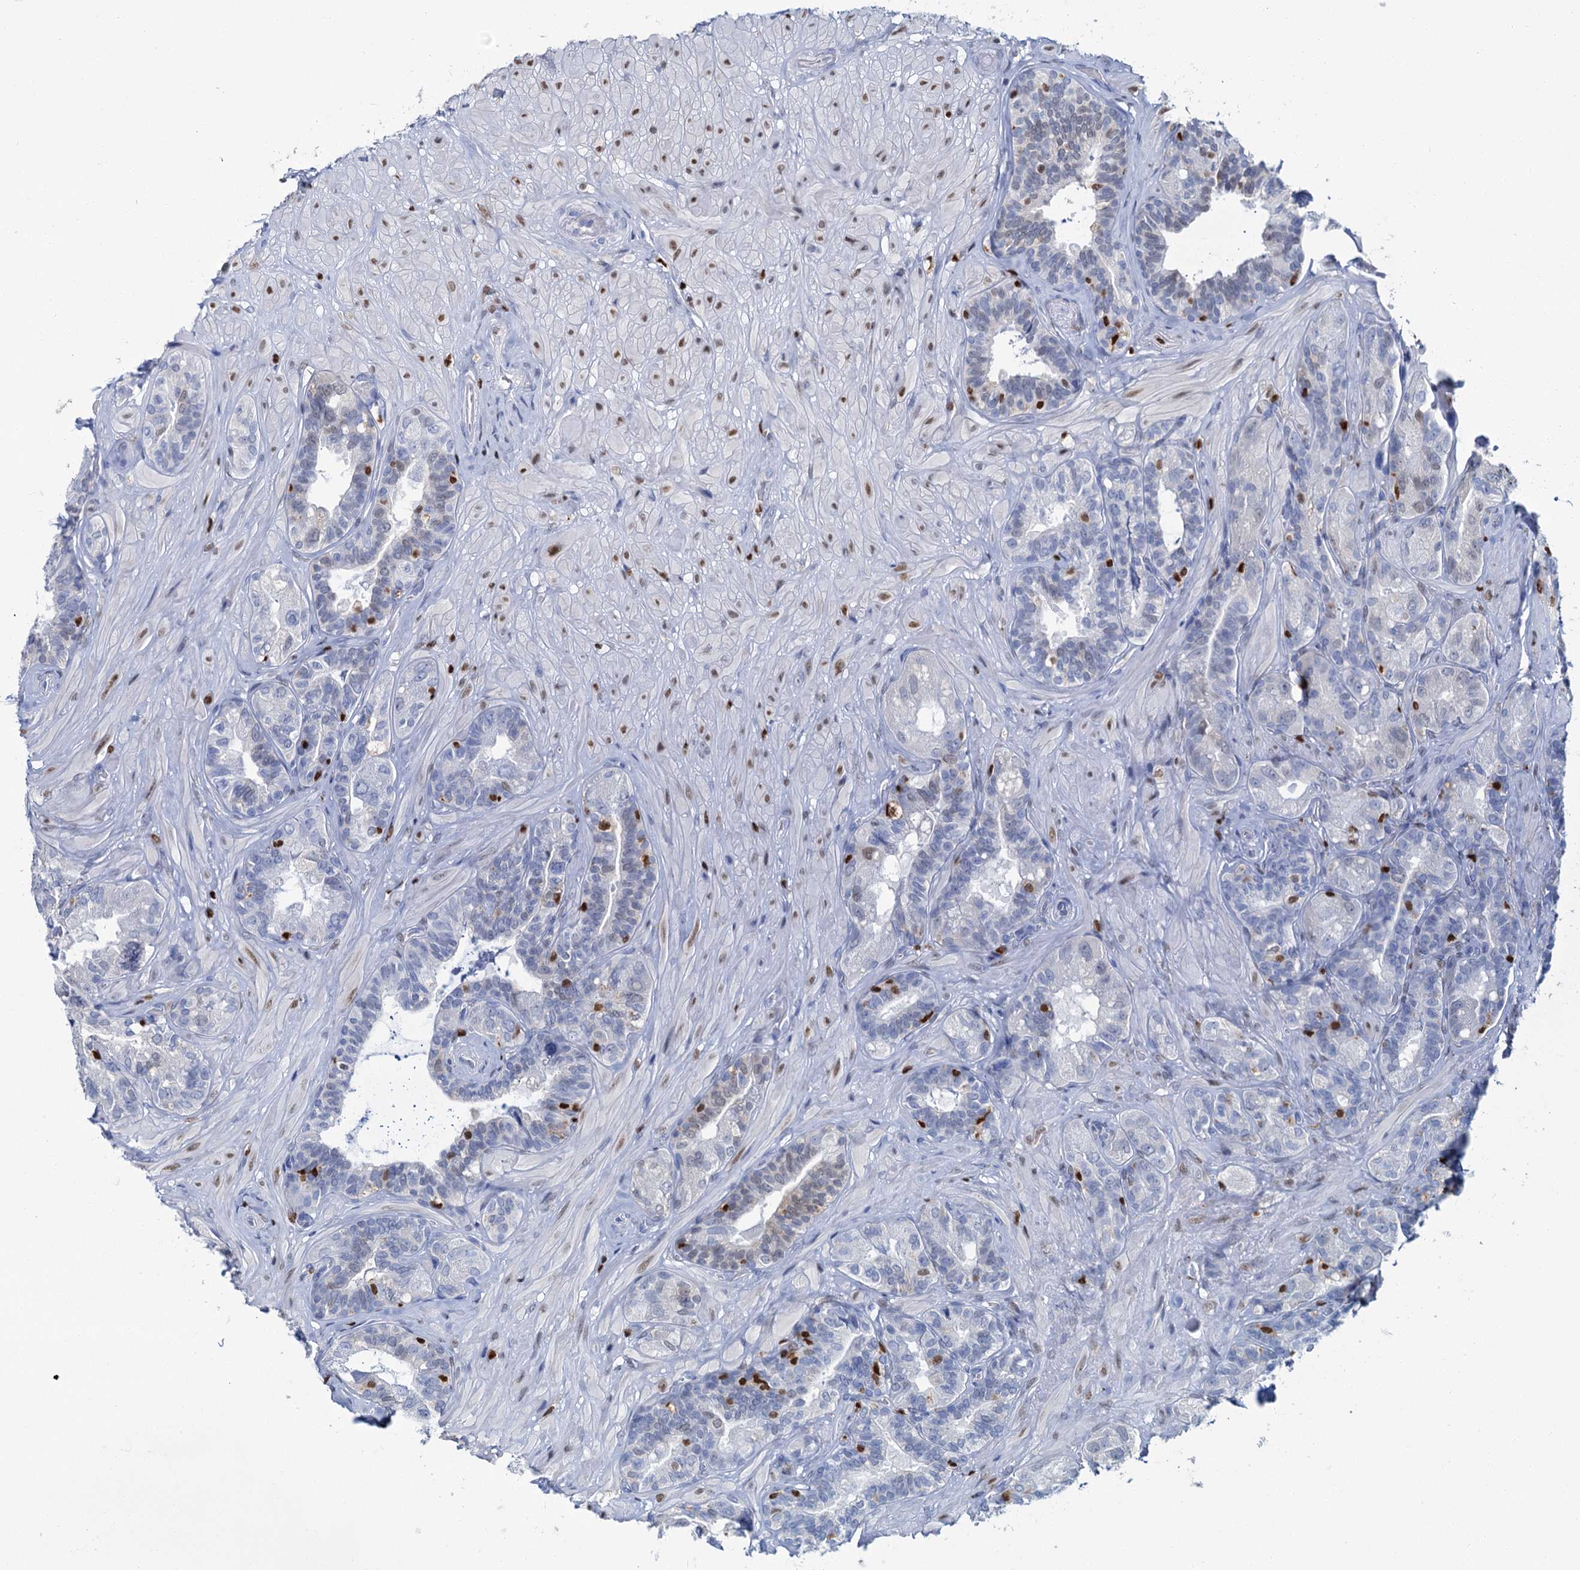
{"staining": {"intensity": "weak", "quantity": "<25%", "location": "nuclear"}, "tissue": "seminal vesicle", "cell_type": "Glandular cells", "image_type": "normal", "snomed": [{"axis": "morphology", "description": "Normal tissue, NOS"}, {"axis": "topography", "description": "Prostate and seminal vesicle, NOS"}, {"axis": "topography", "description": "Prostate"}, {"axis": "topography", "description": "Seminal veicle"}], "caption": "Glandular cells show no significant staining in unremarkable seminal vesicle.", "gene": "CELF2", "patient": {"sex": "male", "age": 67}}